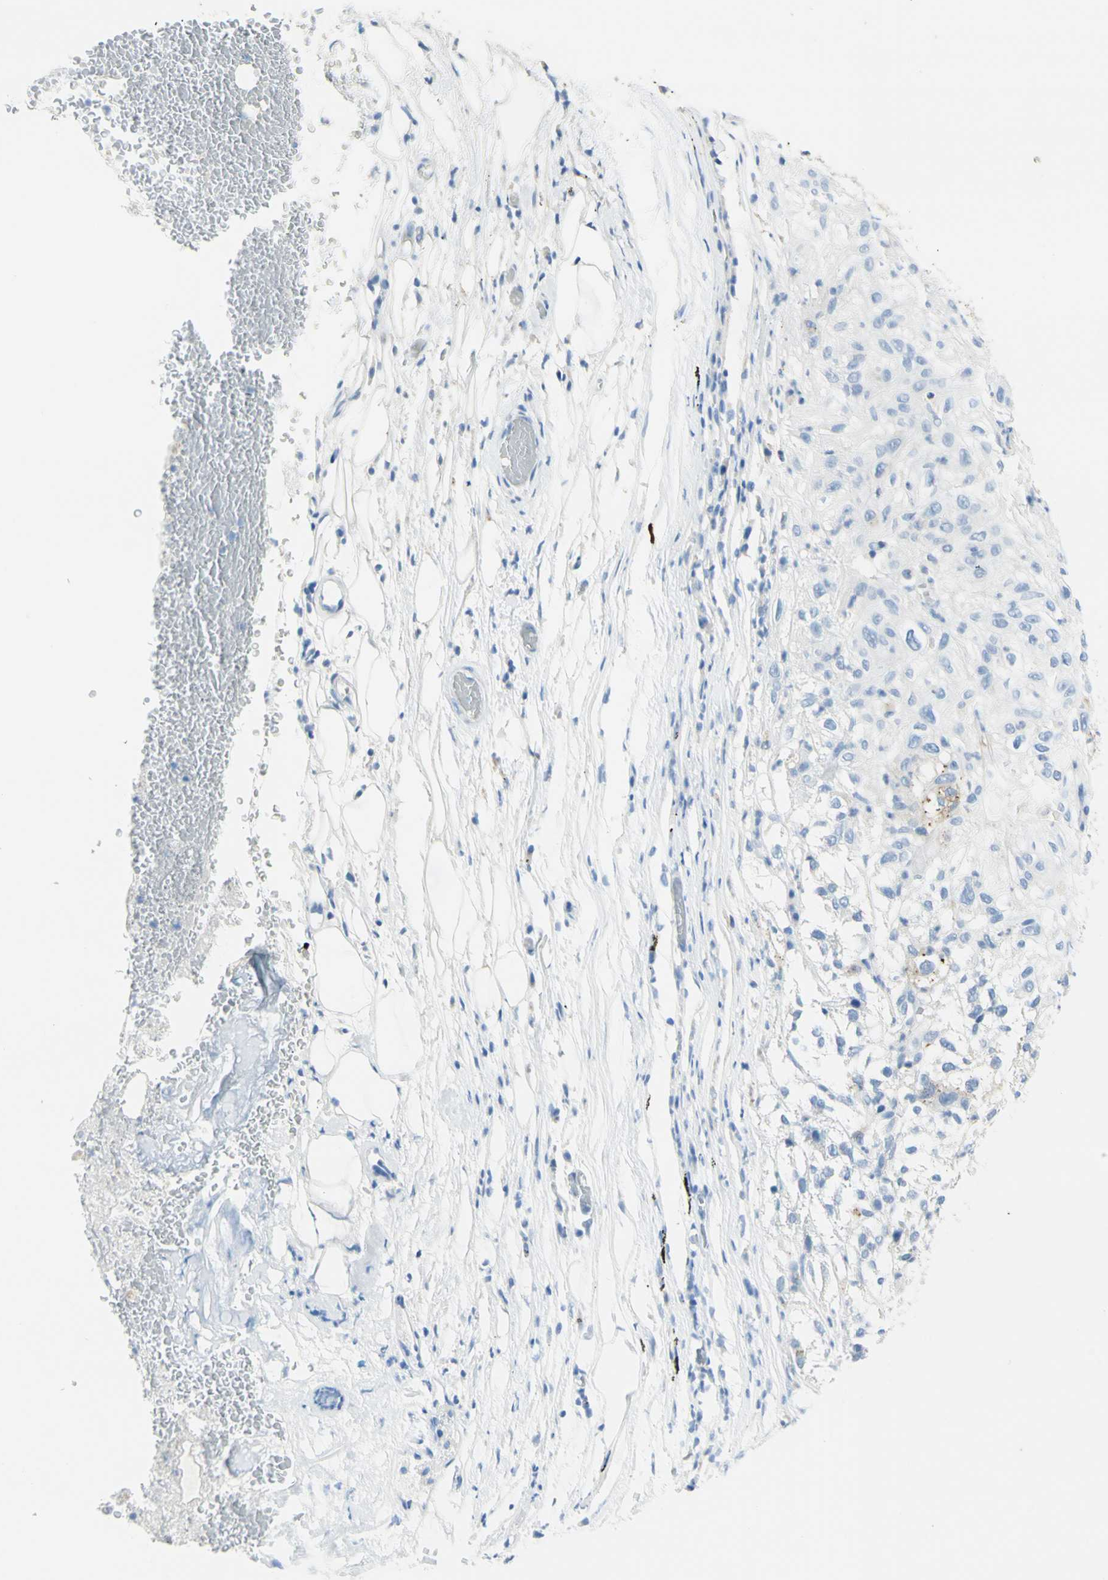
{"staining": {"intensity": "negative", "quantity": "none", "location": "none"}, "tissue": "lung cancer", "cell_type": "Tumor cells", "image_type": "cancer", "snomed": [{"axis": "morphology", "description": "Inflammation, NOS"}, {"axis": "morphology", "description": "Squamous cell carcinoma, NOS"}, {"axis": "topography", "description": "Lymph node"}, {"axis": "topography", "description": "Soft tissue"}, {"axis": "topography", "description": "Lung"}], "caption": "DAB (3,3'-diaminobenzidine) immunohistochemical staining of lung squamous cell carcinoma exhibits no significant expression in tumor cells.", "gene": "TSPAN1", "patient": {"sex": "male", "age": 66}}